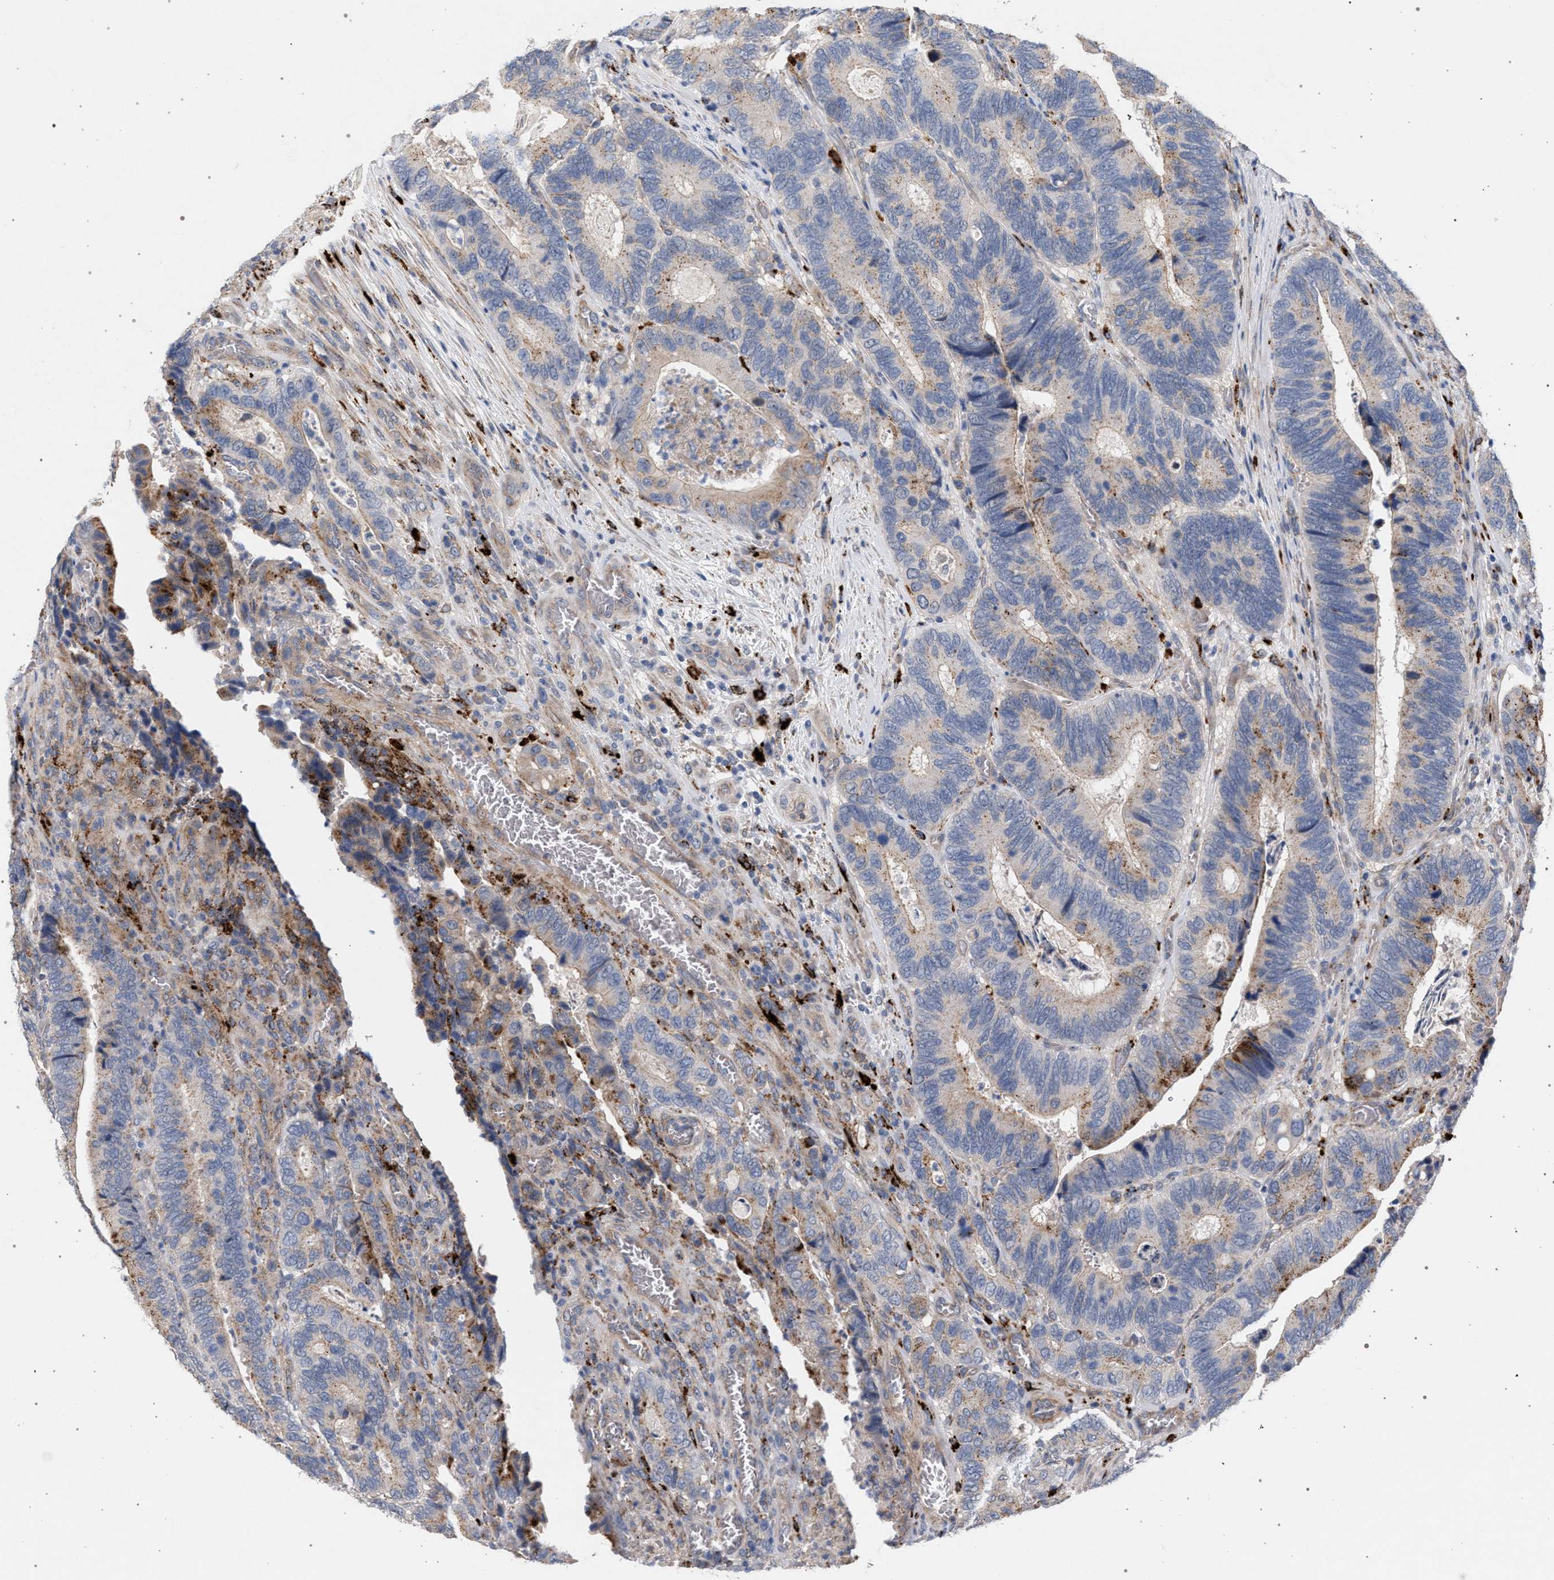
{"staining": {"intensity": "moderate", "quantity": "<25%", "location": "cytoplasmic/membranous"}, "tissue": "colorectal cancer", "cell_type": "Tumor cells", "image_type": "cancer", "snomed": [{"axis": "morphology", "description": "Adenocarcinoma, NOS"}, {"axis": "topography", "description": "Colon"}], "caption": "Brown immunohistochemical staining in human colorectal cancer demonstrates moderate cytoplasmic/membranous staining in approximately <25% of tumor cells.", "gene": "MAMDC2", "patient": {"sex": "male", "age": 72}}